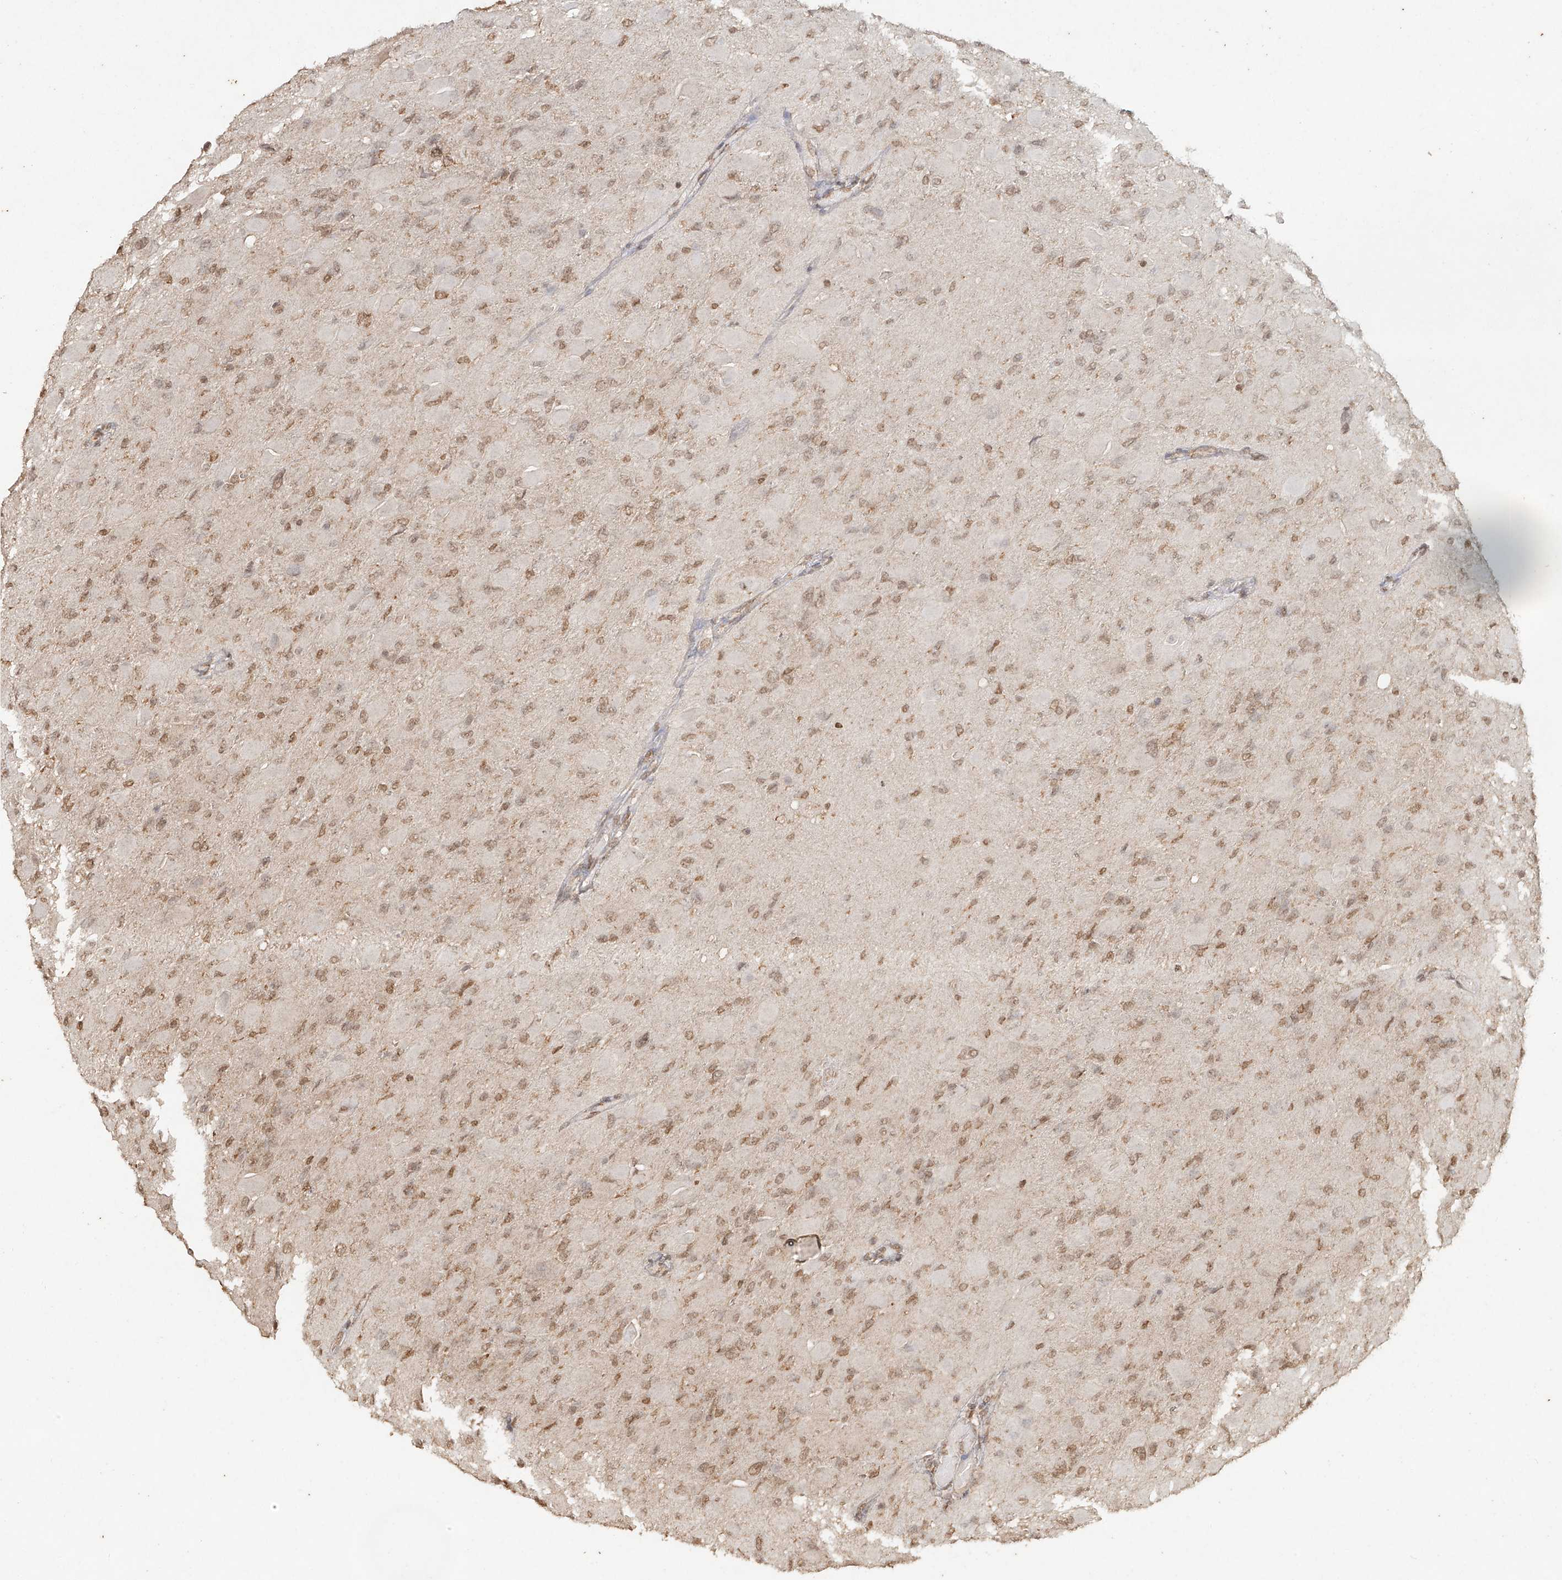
{"staining": {"intensity": "weak", "quantity": ">75%", "location": "nuclear"}, "tissue": "glioma", "cell_type": "Tumor cells", "image_type": "cancer", "snomed": [{"axis": "morphology", "description": "Glioma, malignant, High grade"}, {"axis": "topography", "description": "Cerebral cortex"}], "caption": "Immunohistochemical staining of human malignant glioma (high-grade) displays low levels of weak nuclear protein staining in approximately >75% of tumor cells. Nuclei are stained in blue.", "gene": "TIGAR", "patient": {"sex": "female", "age": 36}}